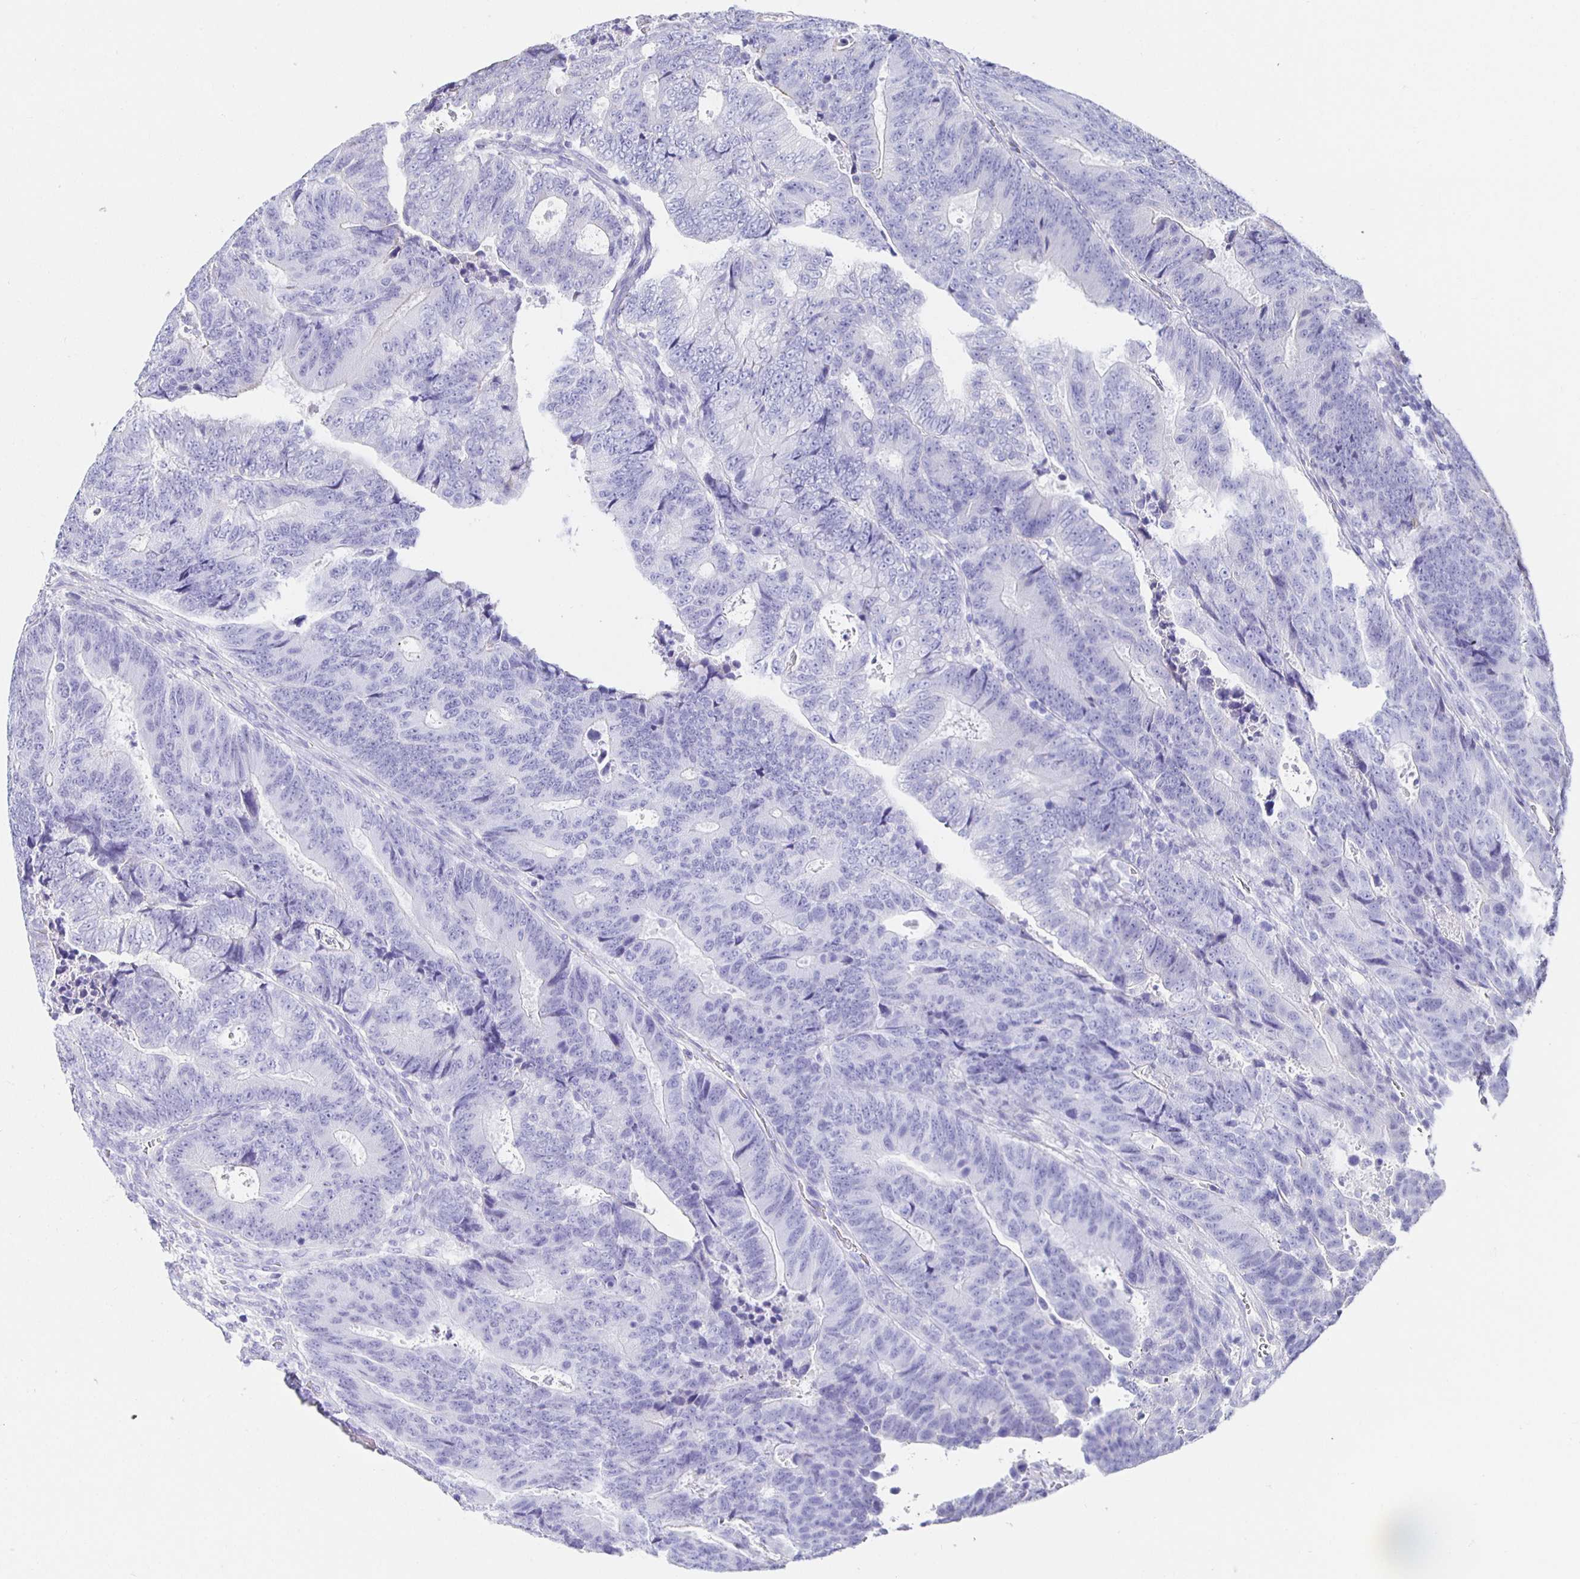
{"staining": {"intensity": "negative", "quantity": "none", "location": "none"}, "tissue": "colorectal cancer", "cell_type": "Tumor cells", "image_type": "cancer", "snomed": [{"axis": "morphology", "description": "Adenocarcinoma, NOS"}, {"axis": "topography", "description": "Colon"}], "caption": "This is a micrograph of IHC staining of colorectal adenocarcinoma, which shows no expression in tumor cells.", "gene": "HSPA4L", "patient": {"sex": "female", "age": 48}}